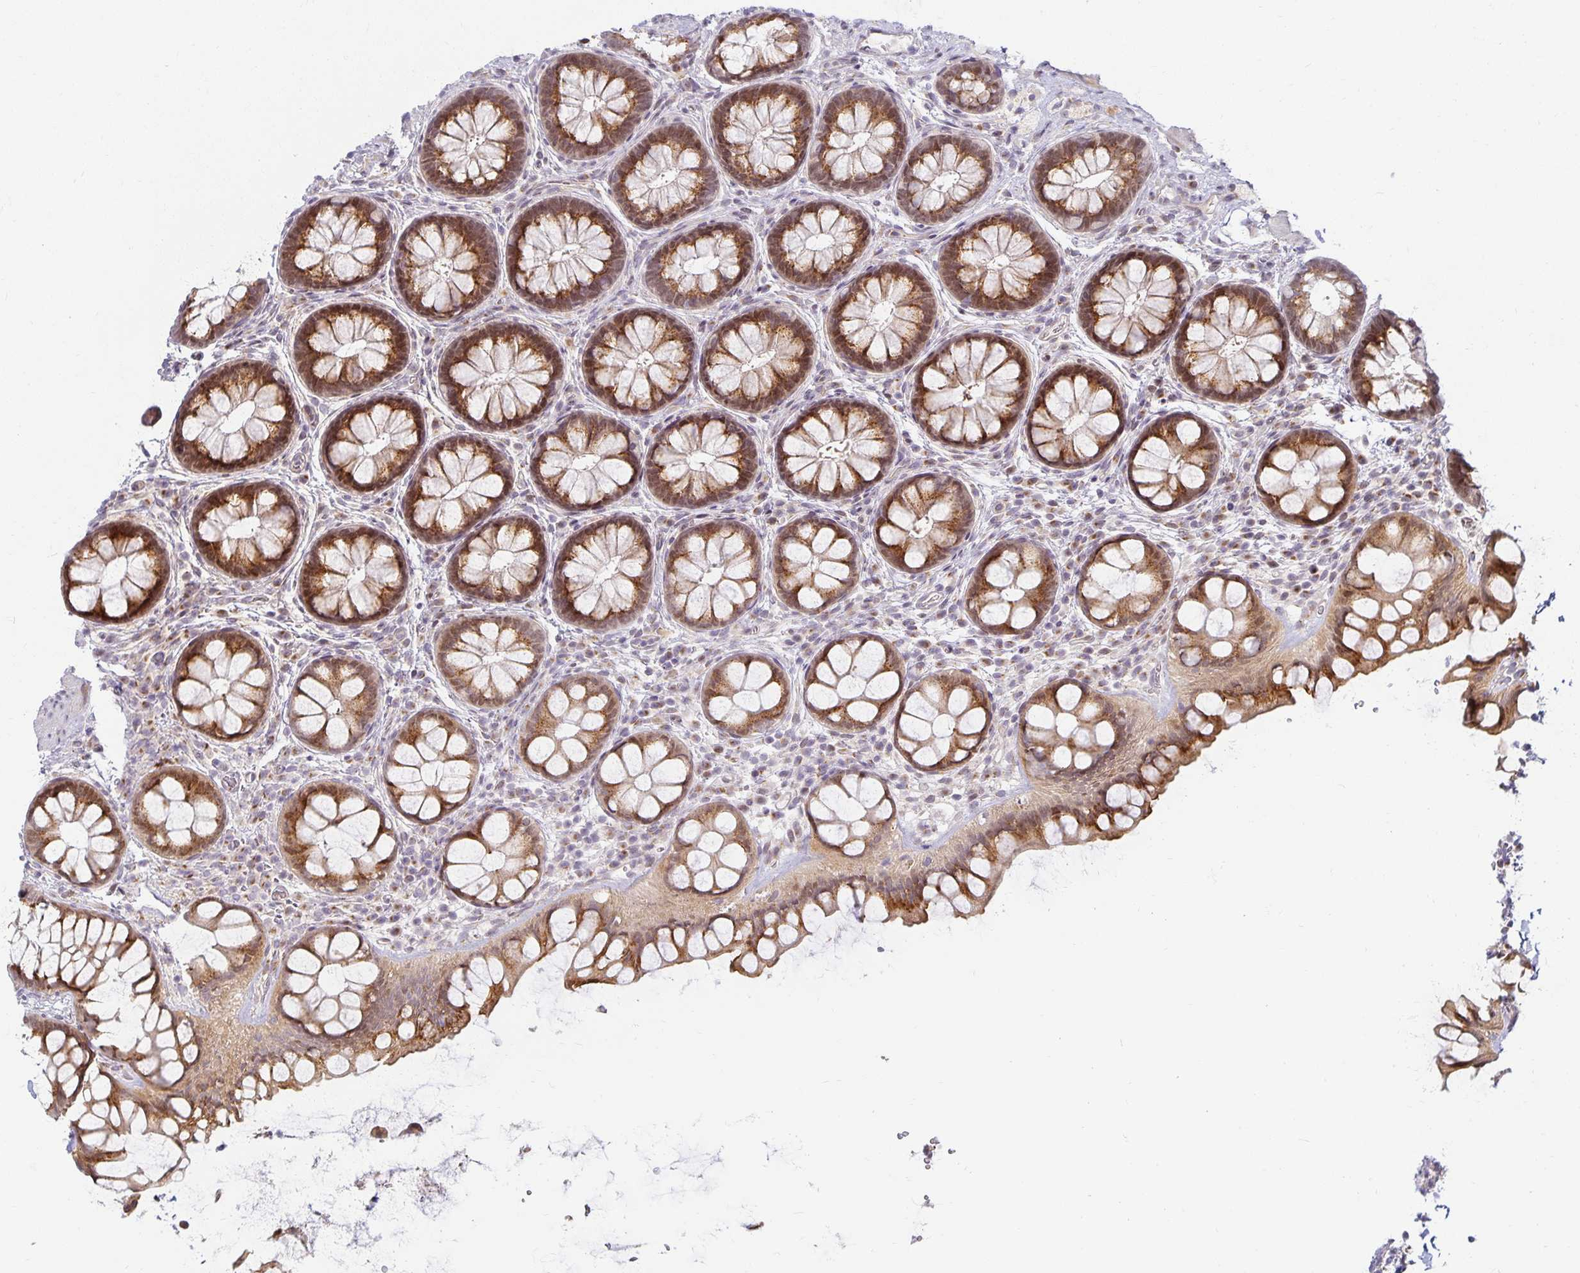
{"staining": {"intensity": "strong", "quantity": ">75%", "location": "cytoplasmic/membranous"}, "tissue": "rectum", "cell_type": "Glandular cells", "image_type": "normal", "snomed": [{"axis": "morphology", "description": "Normal tissue, NOS"}, {"axis": "topography", "description": "Rectum"}], "caption": "Glandular cells exhibit high levels of strong cytoplasmic/membranous positivity in about >75% of cells in unremarkable human rectum.", "gene": "EHF", "patient": {"sex": "female", "age": 69}}